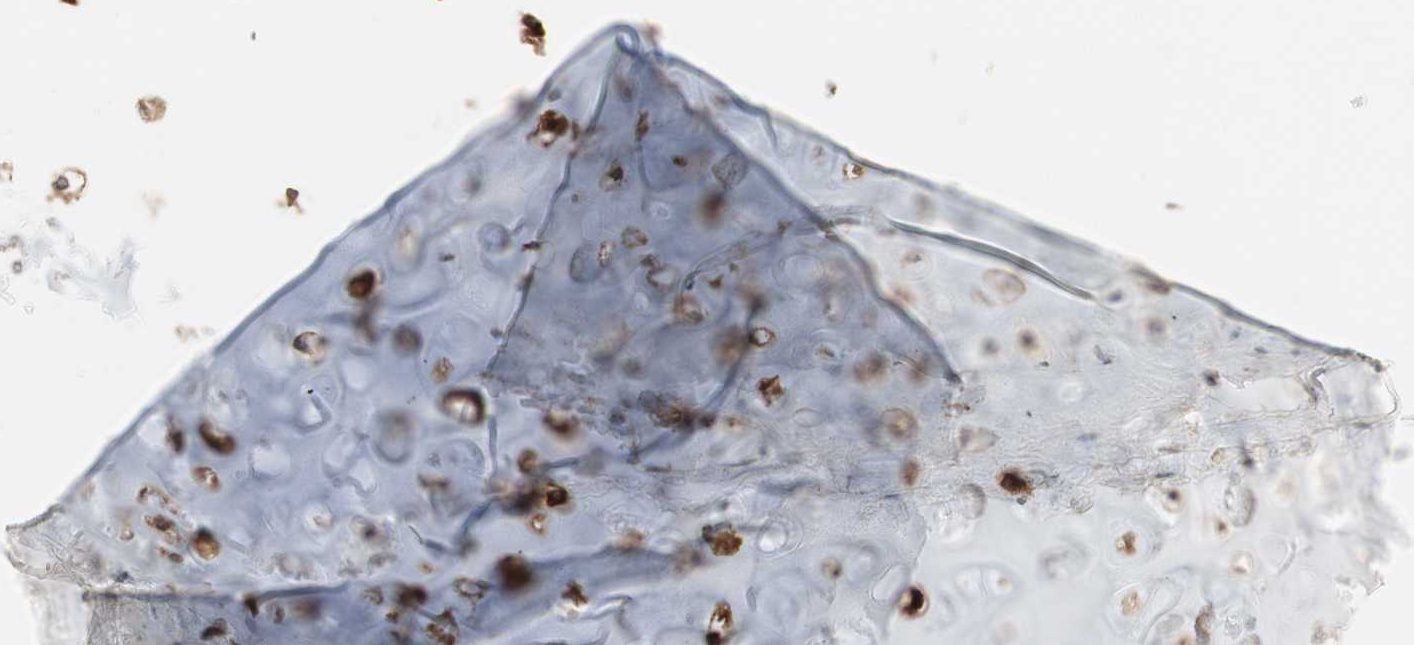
{"staining": {"intensity": "weak", "quantity": "25%-75%", "location": "cytoplasmic/membranous"}, "tissue": "adipose tissue", "cell_type": "Adipocytes", "image_type": "normal", "snomed": [{"axis": "morphology", "description": "Normal tissue, NOS"}, {"axis": "topography", "description": "Cartilage tissue"}, {"axis": "topography", "description": "Bronchus"}], "caption": "Protein staining reveals weak cytoplasmic/membranous staining in about 25%-75% of adipocytes in unremarkable adipose tissue.", "gene": "ATP6AP2", "patient": {"sex": "female", "age": 73}}